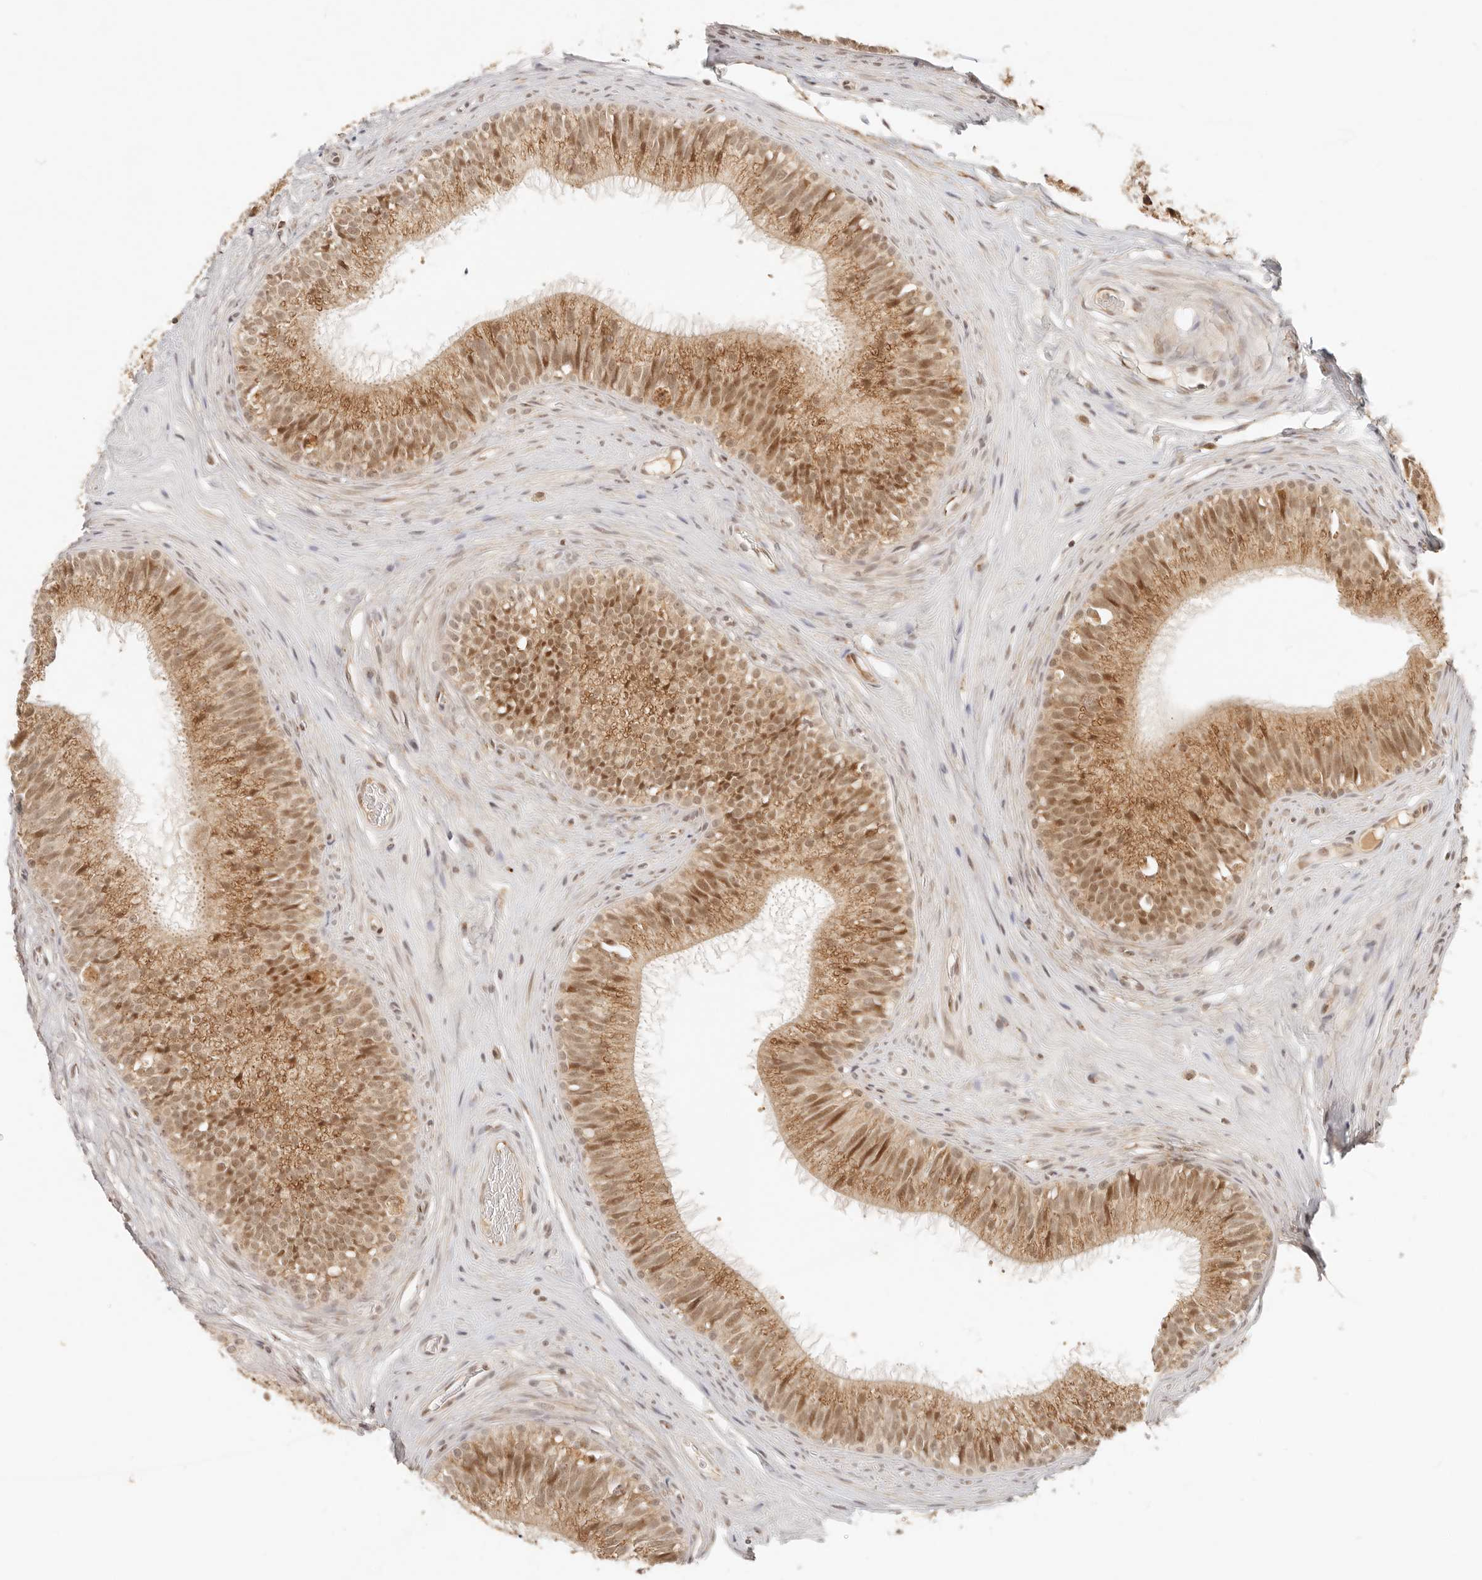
{"staining": {"intensity": "moderate", "quantity": ">75%", "location": "cytoplasmic/membranous,nuclear"}, "tissue": "epididymis", "cell_type": "Glandular cells", "image_type": "normal", "snomed": [{"axis": "morphology", "description": "Normal tissue, NOS"}, {"axis": "topography", "description": "Epididymis"}], "caption": "Immunohistochemical staining of benign epididymis displays medium levels of moderate cytoplasmic/membranous,nuclear staining in about >75% of glandular cells.", "gene": "INTS11", "patient": {"sex": "male", "age": 29}}